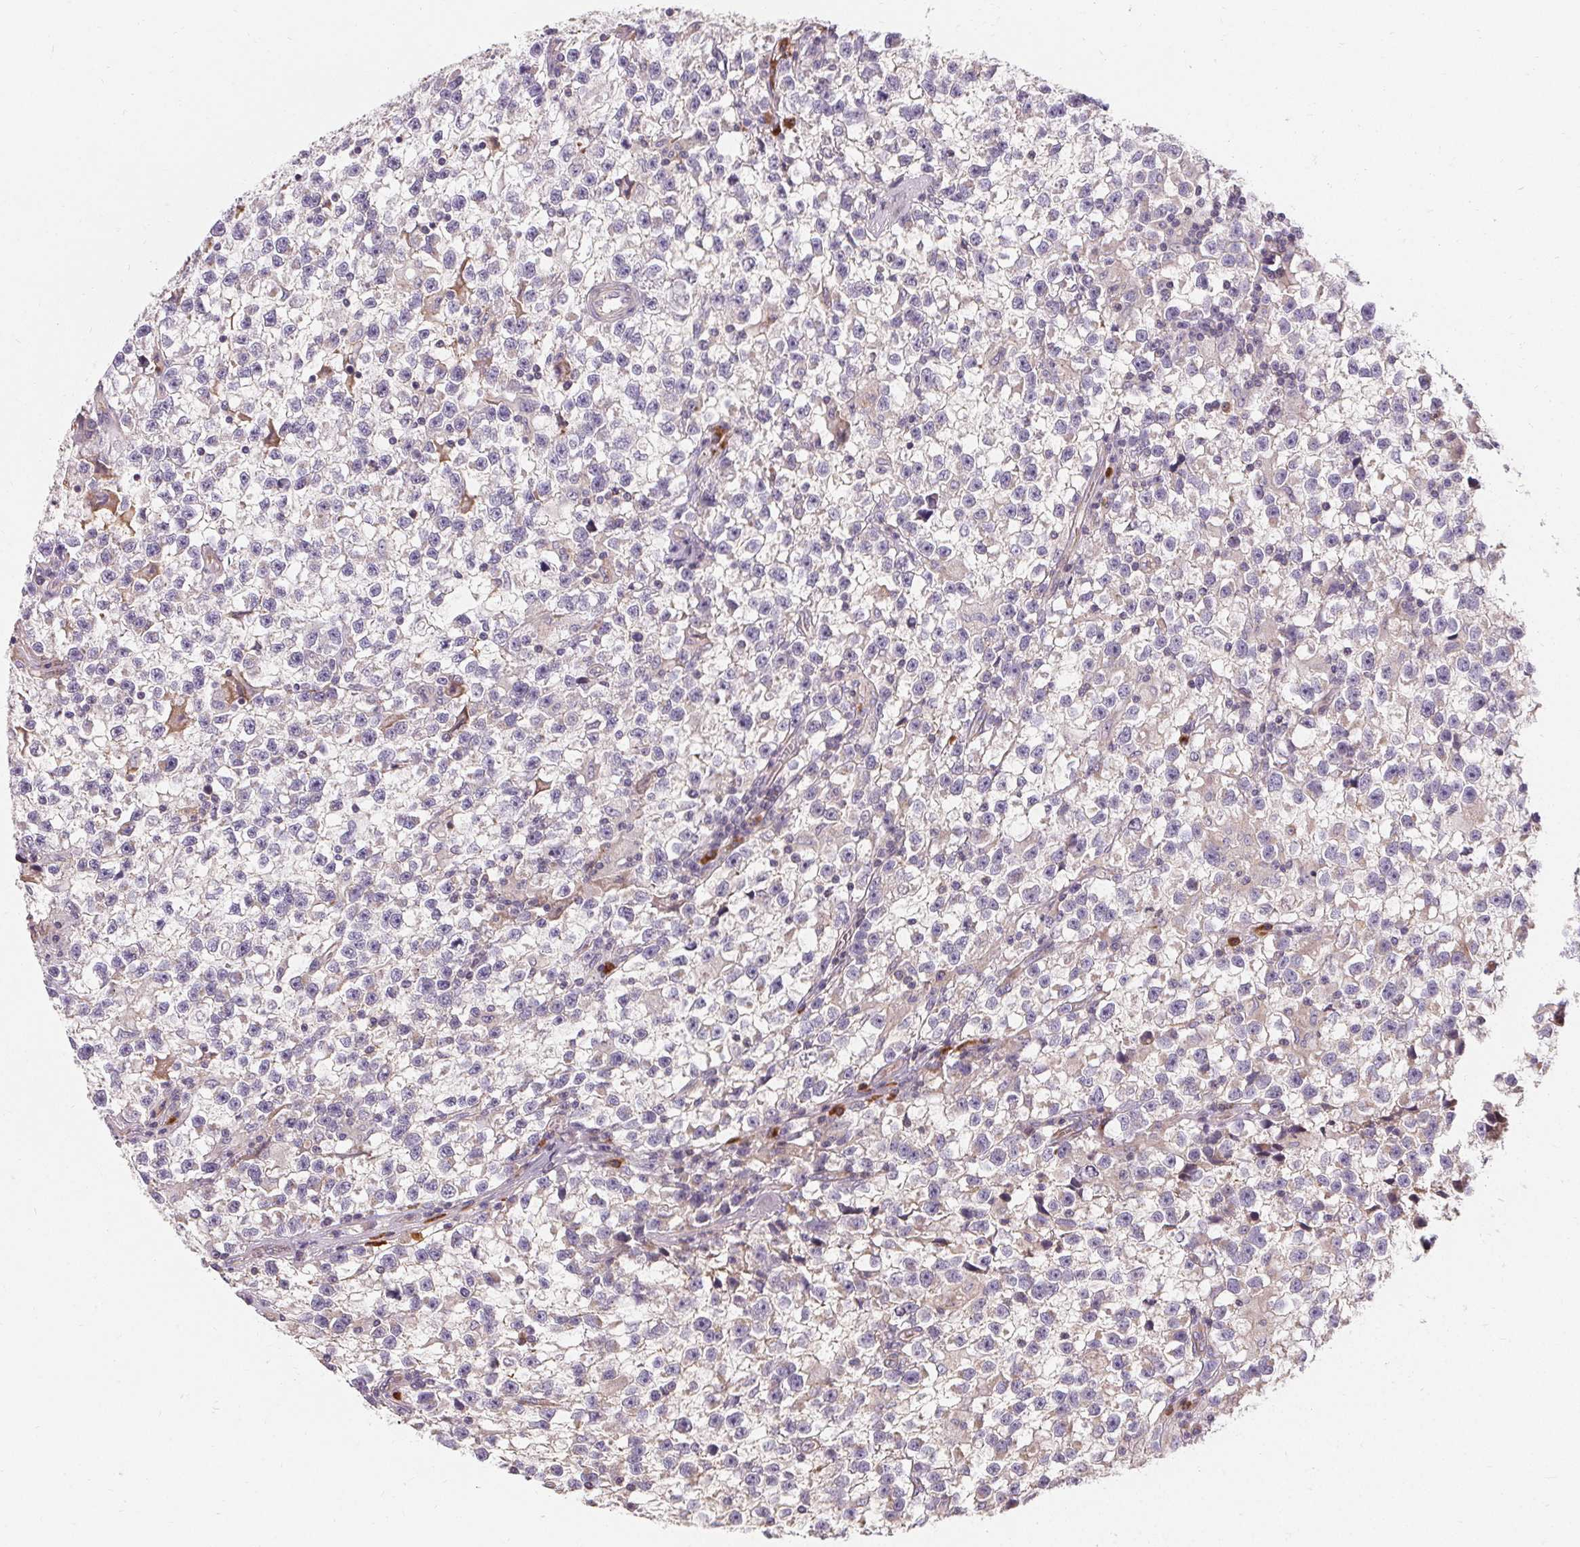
{"staining": {"intensity": "weak", "quantity": "<25%", "location": "cytoplasmic/membranous"}, "tissue": "testis cancer", "cell_type": "Tumor cells", "image_type": "cancer", "snomed": [{"axis": "morphology", "description": "Seminoma, NOS"}, {"axis": "topography", "description": "Testis"}], "caption": "The histopathology image displays no significant expression in tumor cells of testis seminoma.", "gene": "APLP1", "patient": {"sex": "male", "age": 31}}